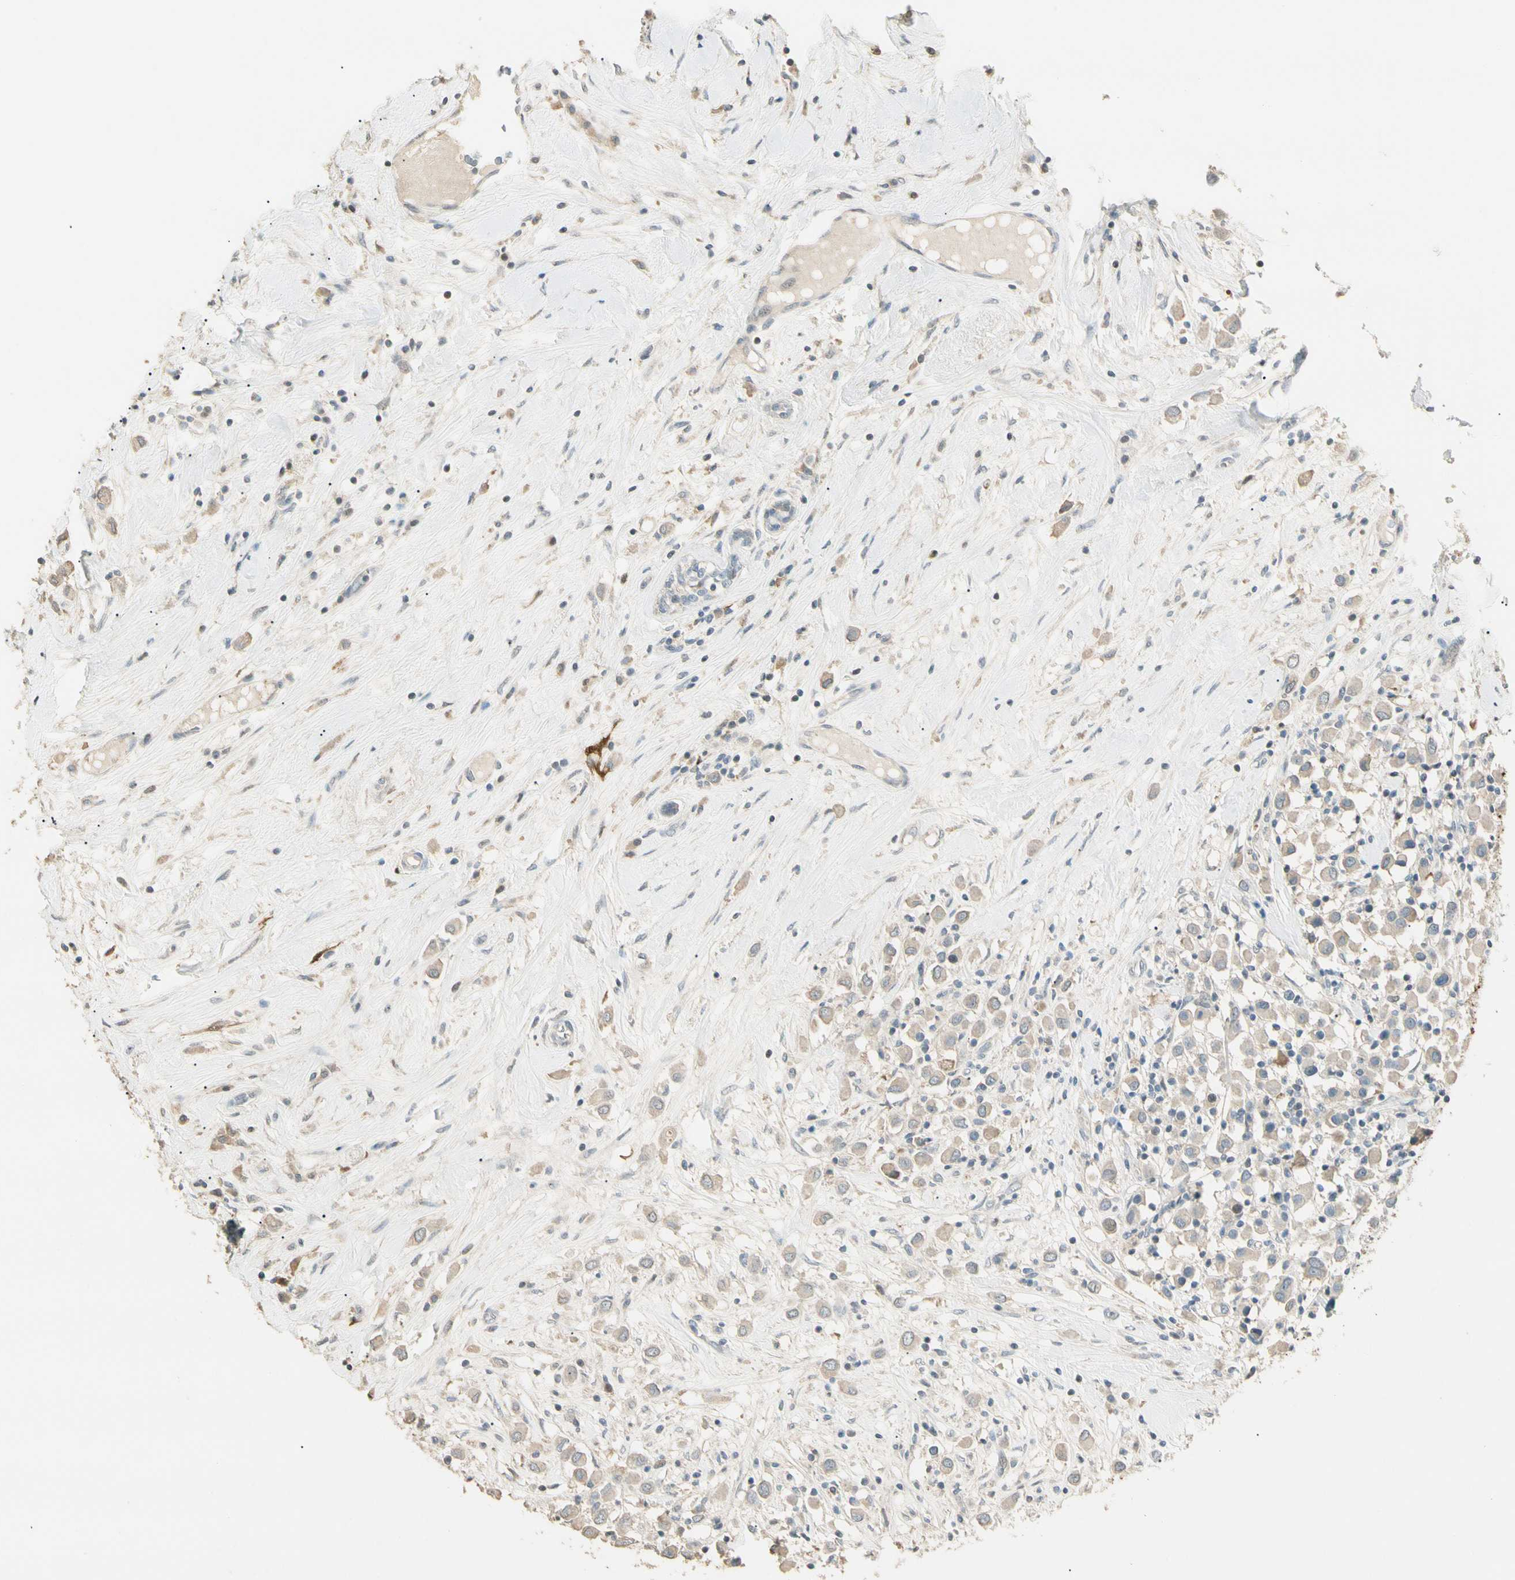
{"staining": {"intensity": "weak", "quantity": ">75%", "location": "cytoplasmic/membranous"}, "tissue": "breast cancer", "cell_type": "Tumor cells", "image_type": "cancer", "snomed": [{"axis": "morphology", "description": "Duct carcinoma"}, {"axis": "topography", "description": "Breast"}], "caption": "DAB immunohistochemical staining of breast cancer demonstrates weak cytoplasmic/membranous protein positivity in approximately >75% of tumor cells.", "gene": "GNE", "patient": {"sex": "female", "age": 61}}